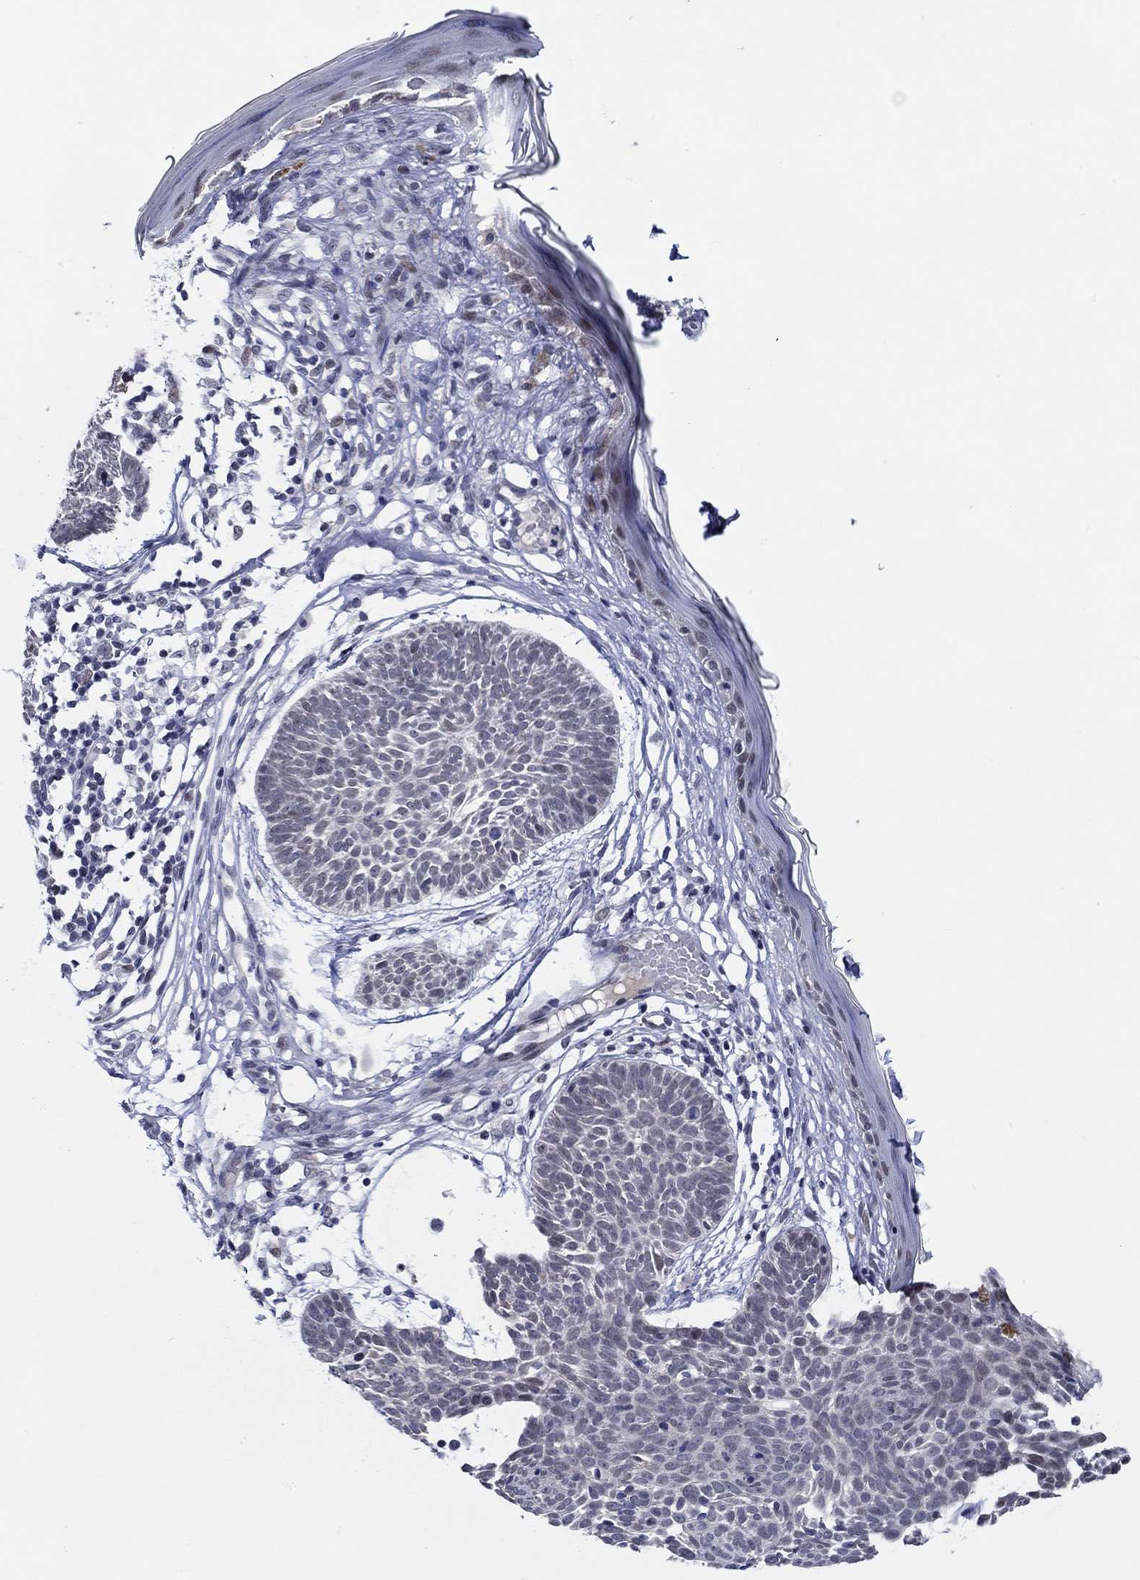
{"staining": {"intensity": "negative", "quantity": "none", "location": "none"}, "tissue": "skin cancer", "cell_type": "Tumor cells", "image_type": "cancer", "snomed": [{"axis": "morphology", "description": "Basal cell carcinoma"}, {"axis": "topography", "description": "Skin"}], "caption": "DAB (3,3'-diaminobenzidine) immunohistochemical staining of human skin cancer shows no significant staining in tumor cells.", "gene": "SLC34A1", "patient": {"sex": "male", "age": 85}}